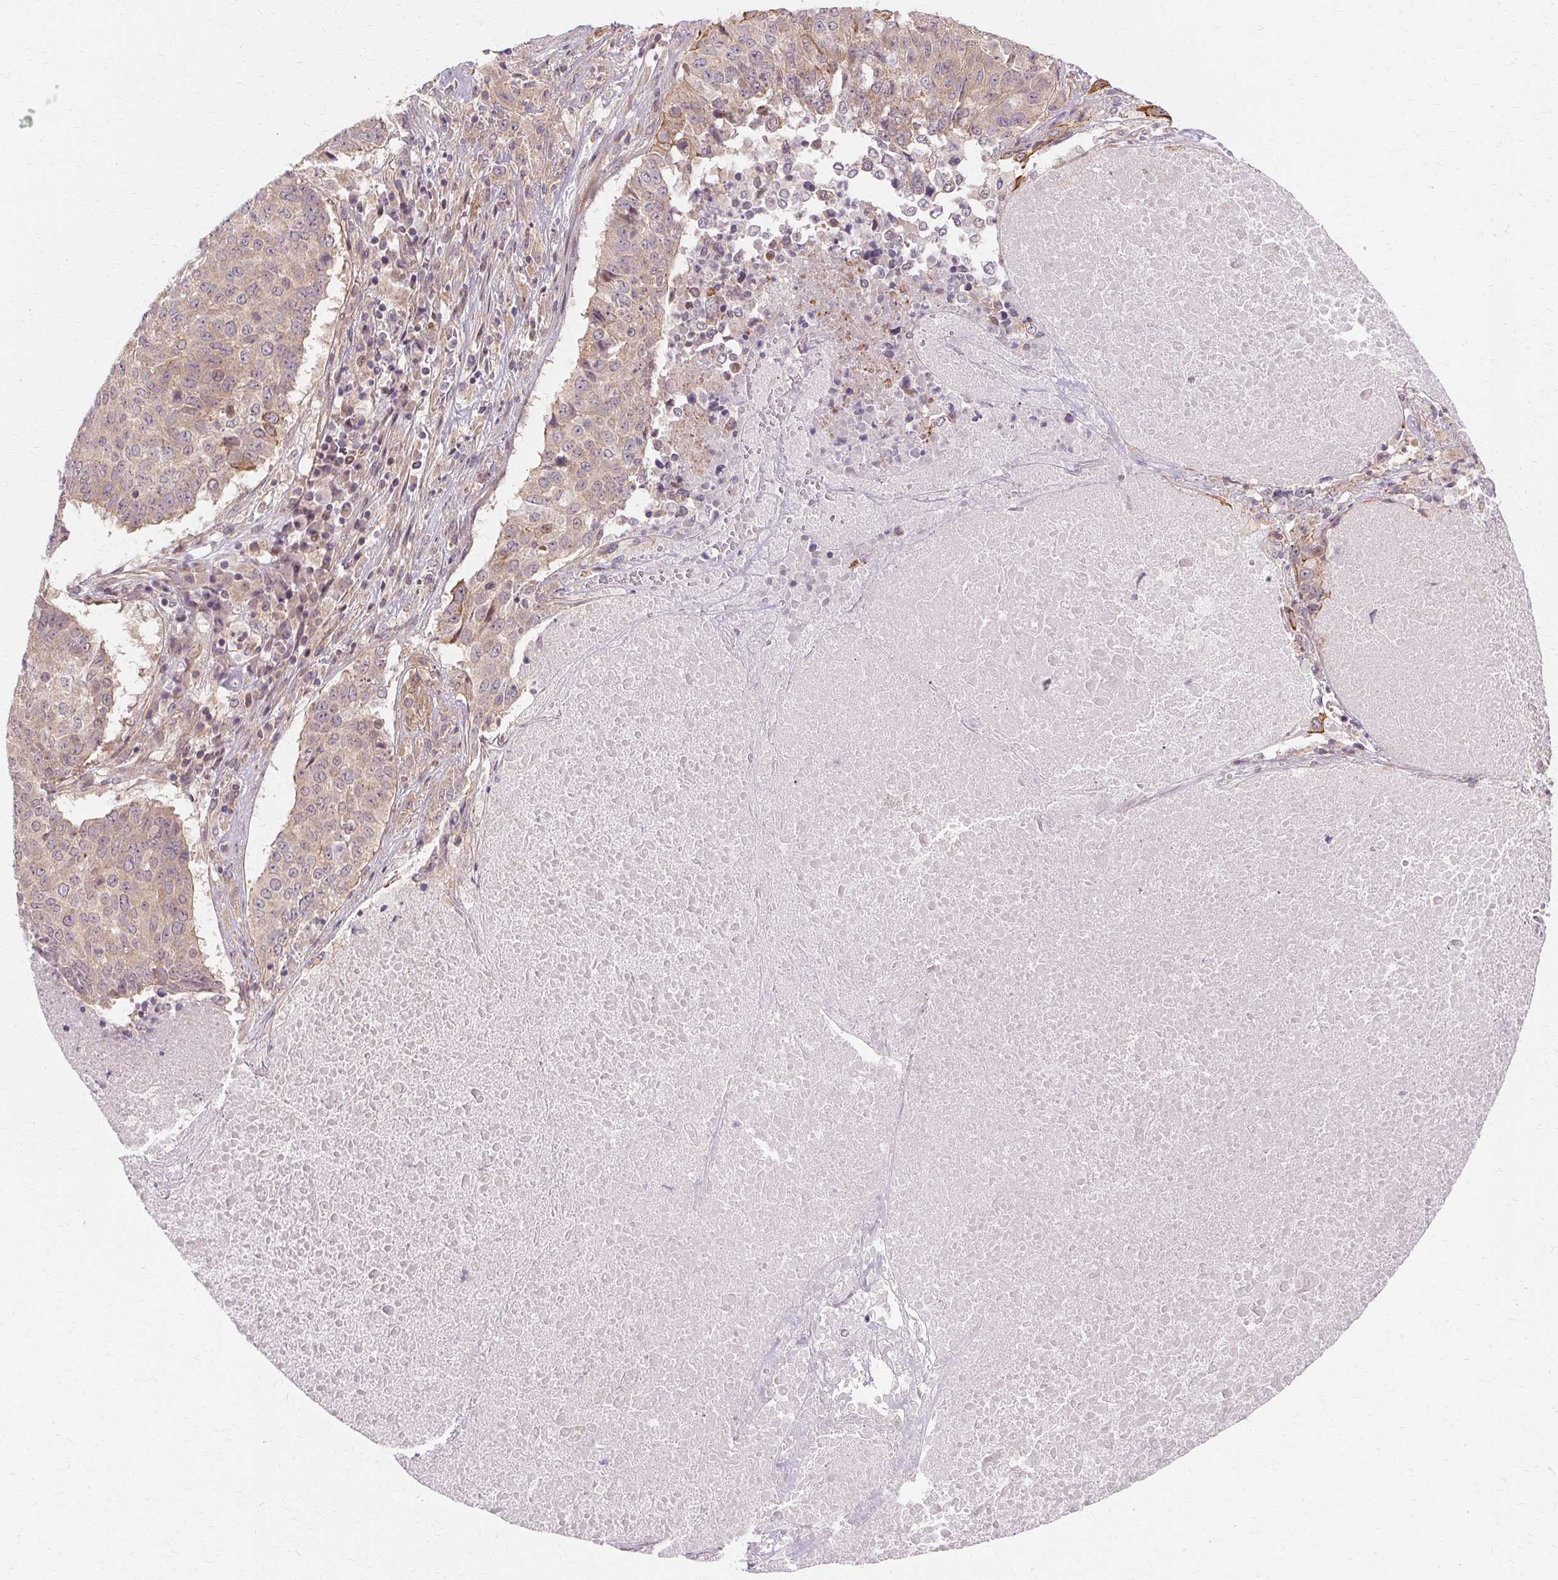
{"staining": {"intensity": "weak", "quantity": "25%-75%", "location": "cytoplasmic/membranous"}, "tissue": "lung cancer", "cell_type": "Tumor cells", "image_type": "cancer", "snomed": [{"axis": "morphology", "description": "Normal tissue, NOS"}, {"axis": "morphology", "description": "Squamous cell carcinoma, NOS"}, {"axis": "topography", "description": "Bronchus"}, {"axis": "topography", "description": "Lung"}], "caption": "This histopathology image reveals lung squamous cell carcinoma stained with immunohistochemistry (IHC) to label a protein in brown. The cytoplasmic/membranous of tumor cells show weak positivity for the protein. Nuclei are counter-stained blue.", "gene": "USP8", "patient": {"sex": "male", "age": 64}}